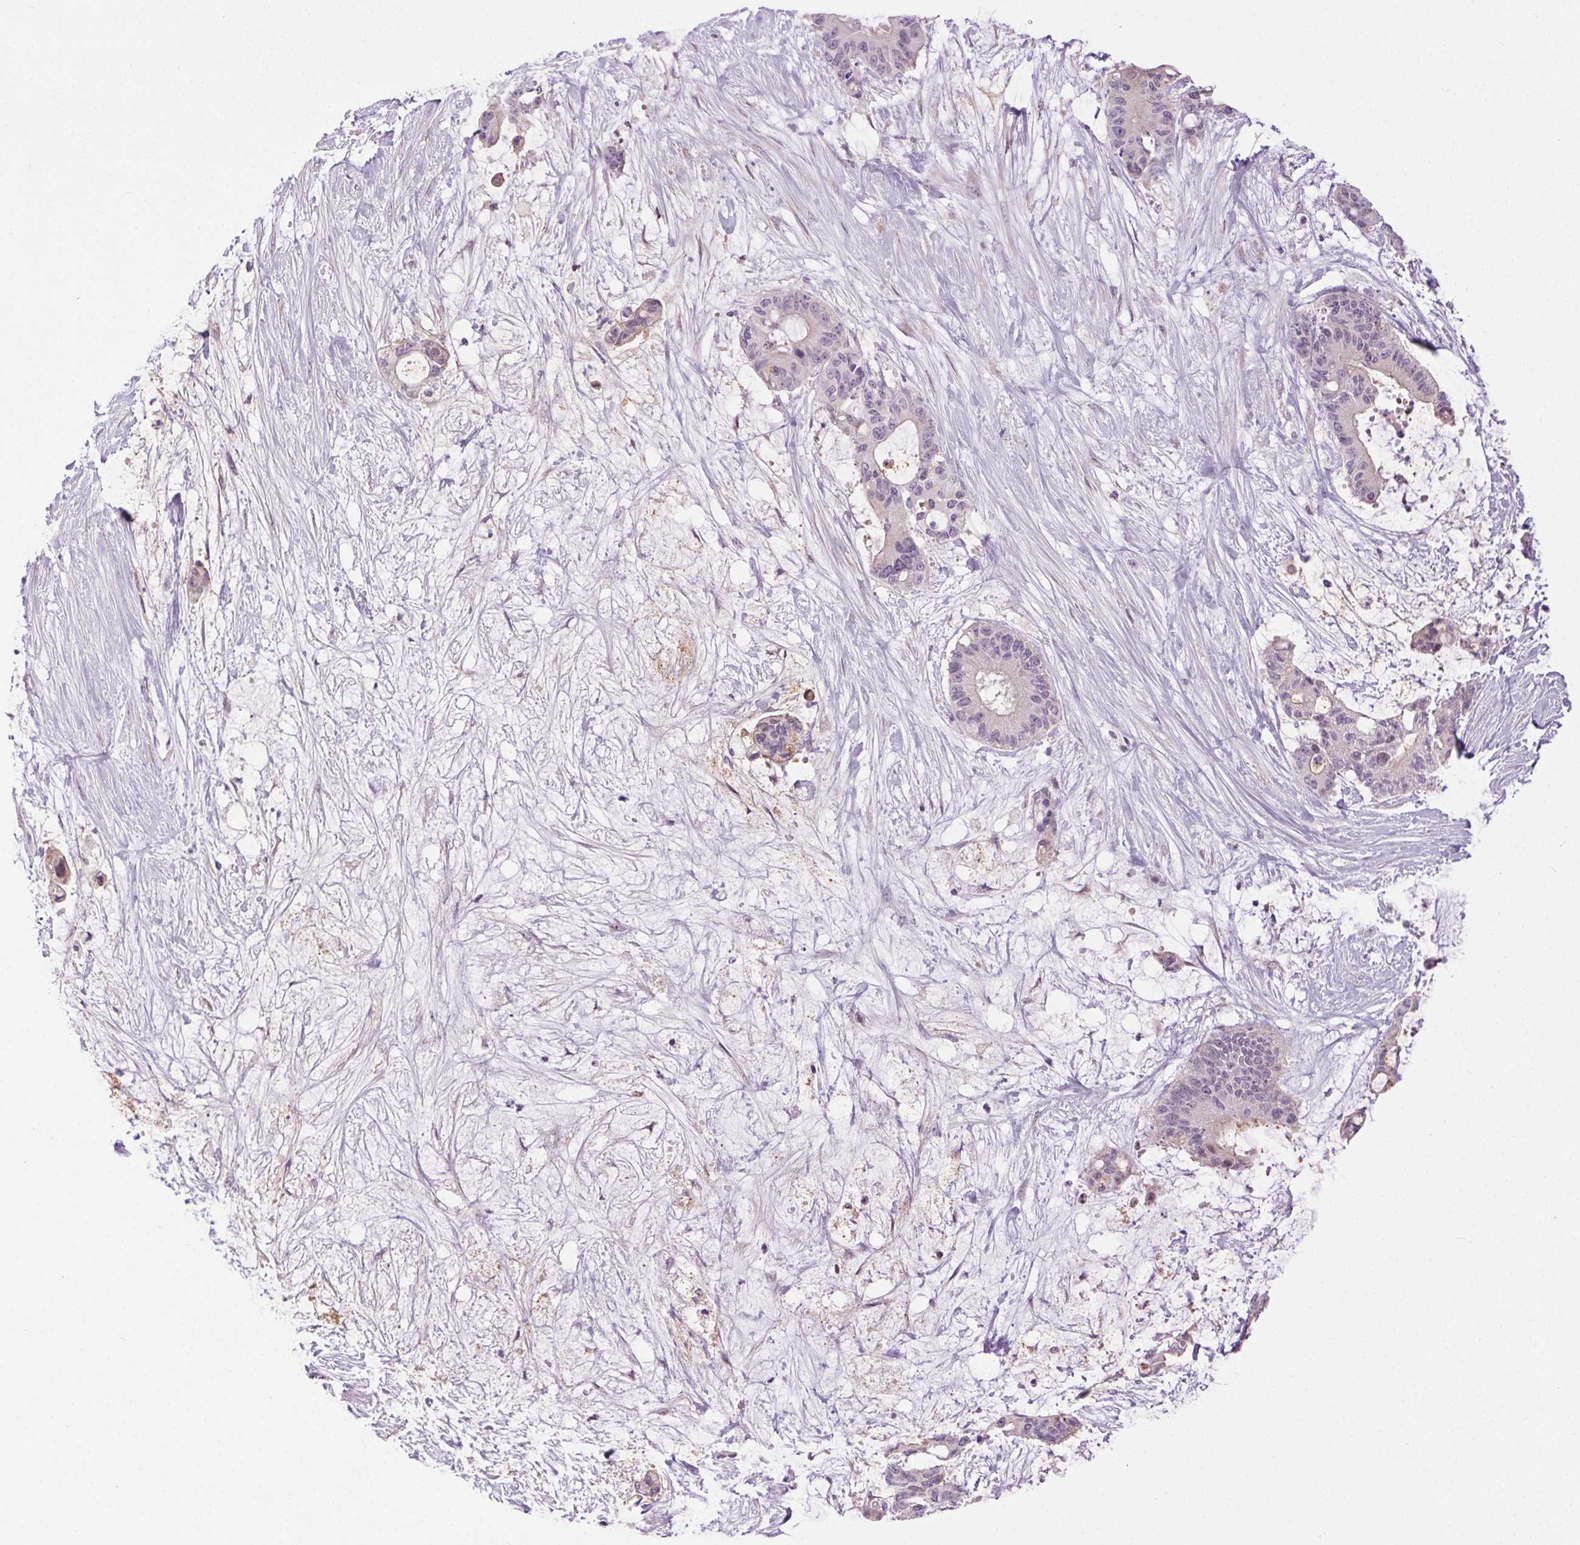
{"staining": {"intensity": "negative", "quantity": "none", "location": "none"}, "tissue": "liver cancer", "cell_type": "Tumor cells", "image_type": "cancer", "snomed": [{"axis": "morphology", "description": "Normal tissue, NOS"}, {"axis": "morphology", "description": "Cholangiocarcinoma"}, {"axis": "topography", "description": "Liver"}, {"axis": "topography", "description": "Peripheral nerve tissue"}], "caption": "Tumor cells are negative for protein expression in human cholangiocarcinoma (liver).", "gene": "SYT11", "patient": {"sex": "female", "age": 73}}